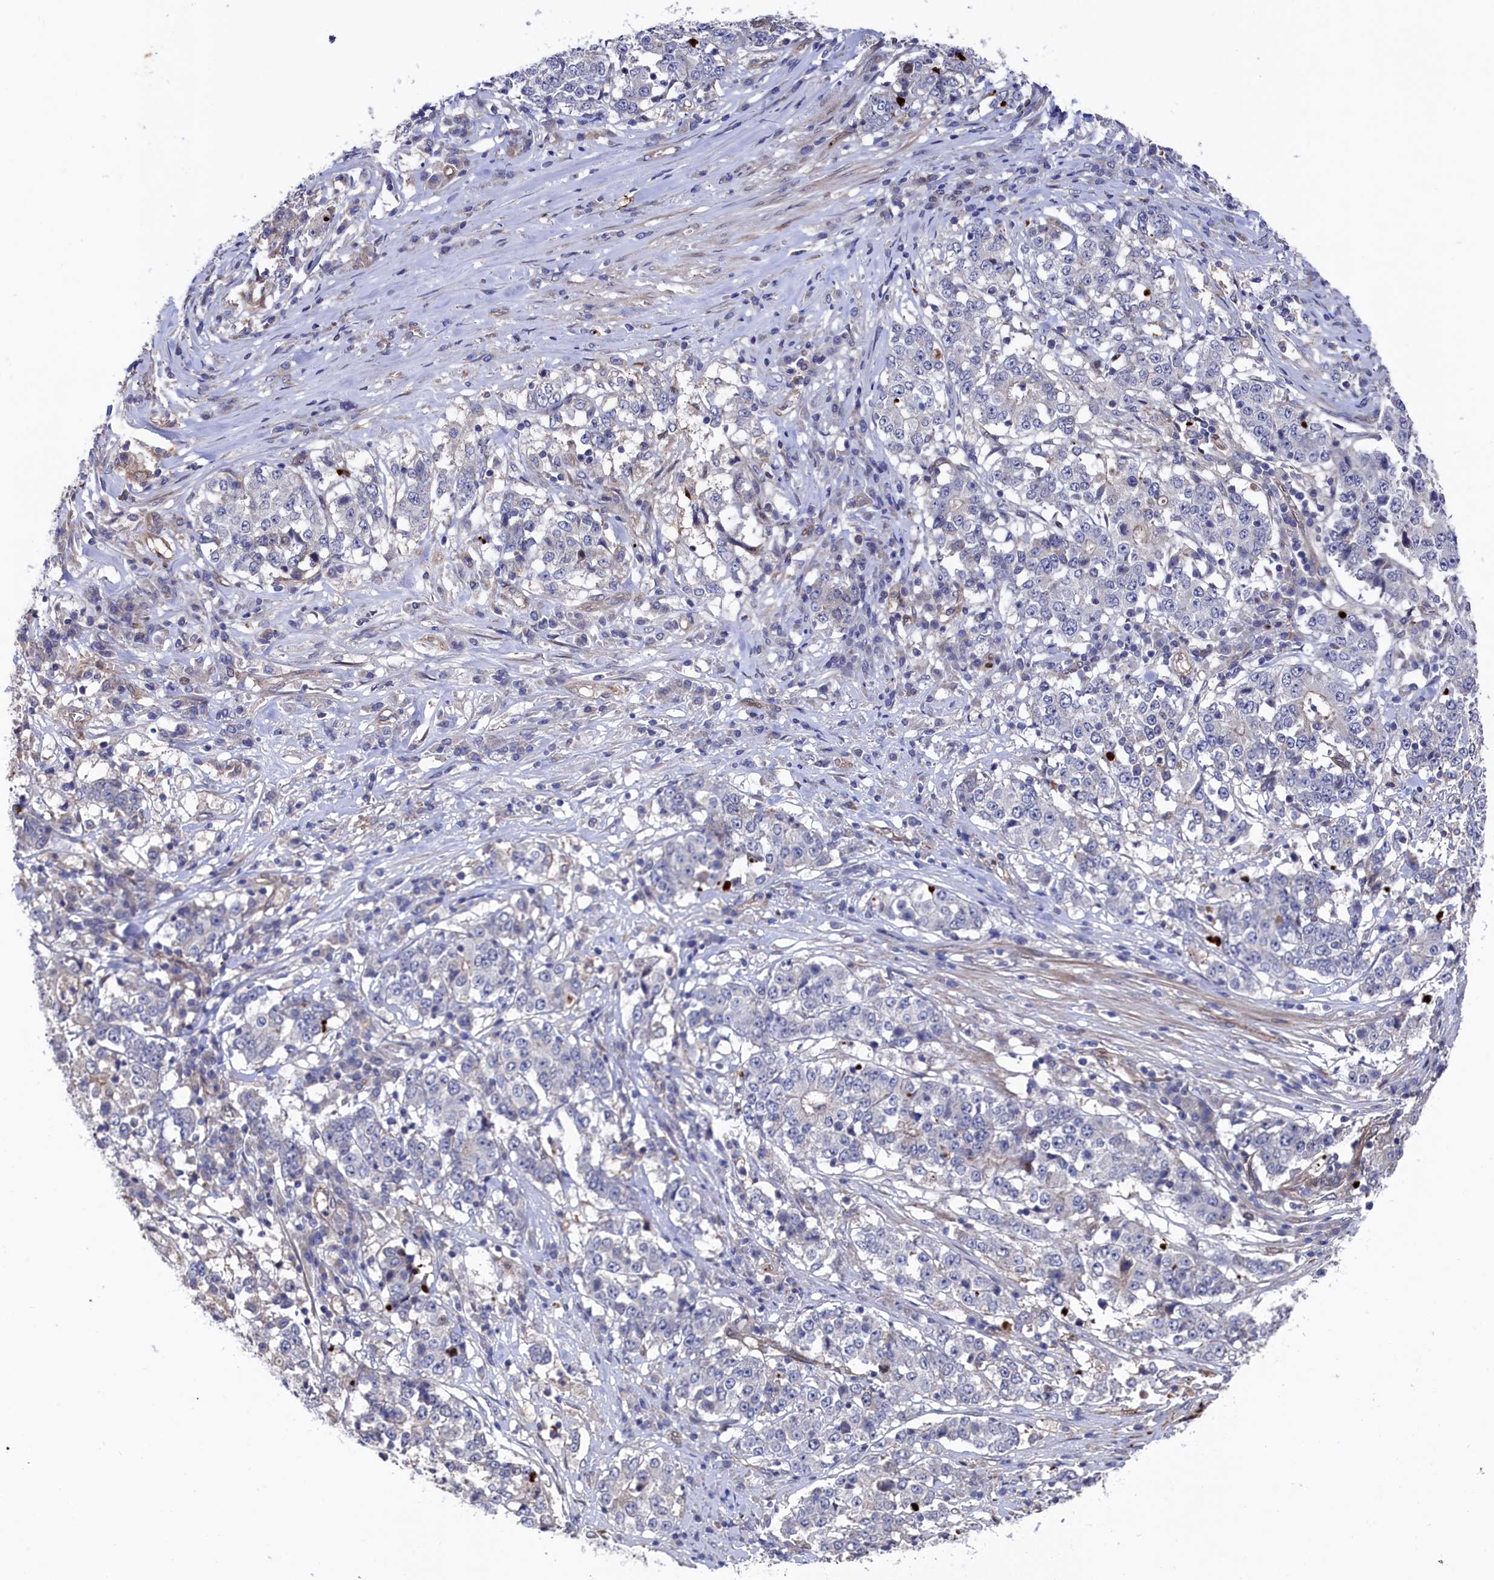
{"staining": {"intensity": "negative", "quantity": "none", "location": "none"}, "tissue": "stomach cancer", "cell_type": "Tumor cells", "image_type": "cancer", "snomed": [{"axis": "morphology", "description": "Adenocarcinoma, NOS"}, {"axis": "topography", "description": "Stomach"}], "caption": "Immunohistochemistry of stomach adenocarcinoma demonstrates no positivity in tumor cells. (Stains: DAB (3,3'-diaminobenzidine) immunohistochemistry with hematoxylin counter stain, Microscopy: brightfield microscopy at high magnification).", "gene": "ZNF891", "patient": {"sex": "male", "age": 59}}